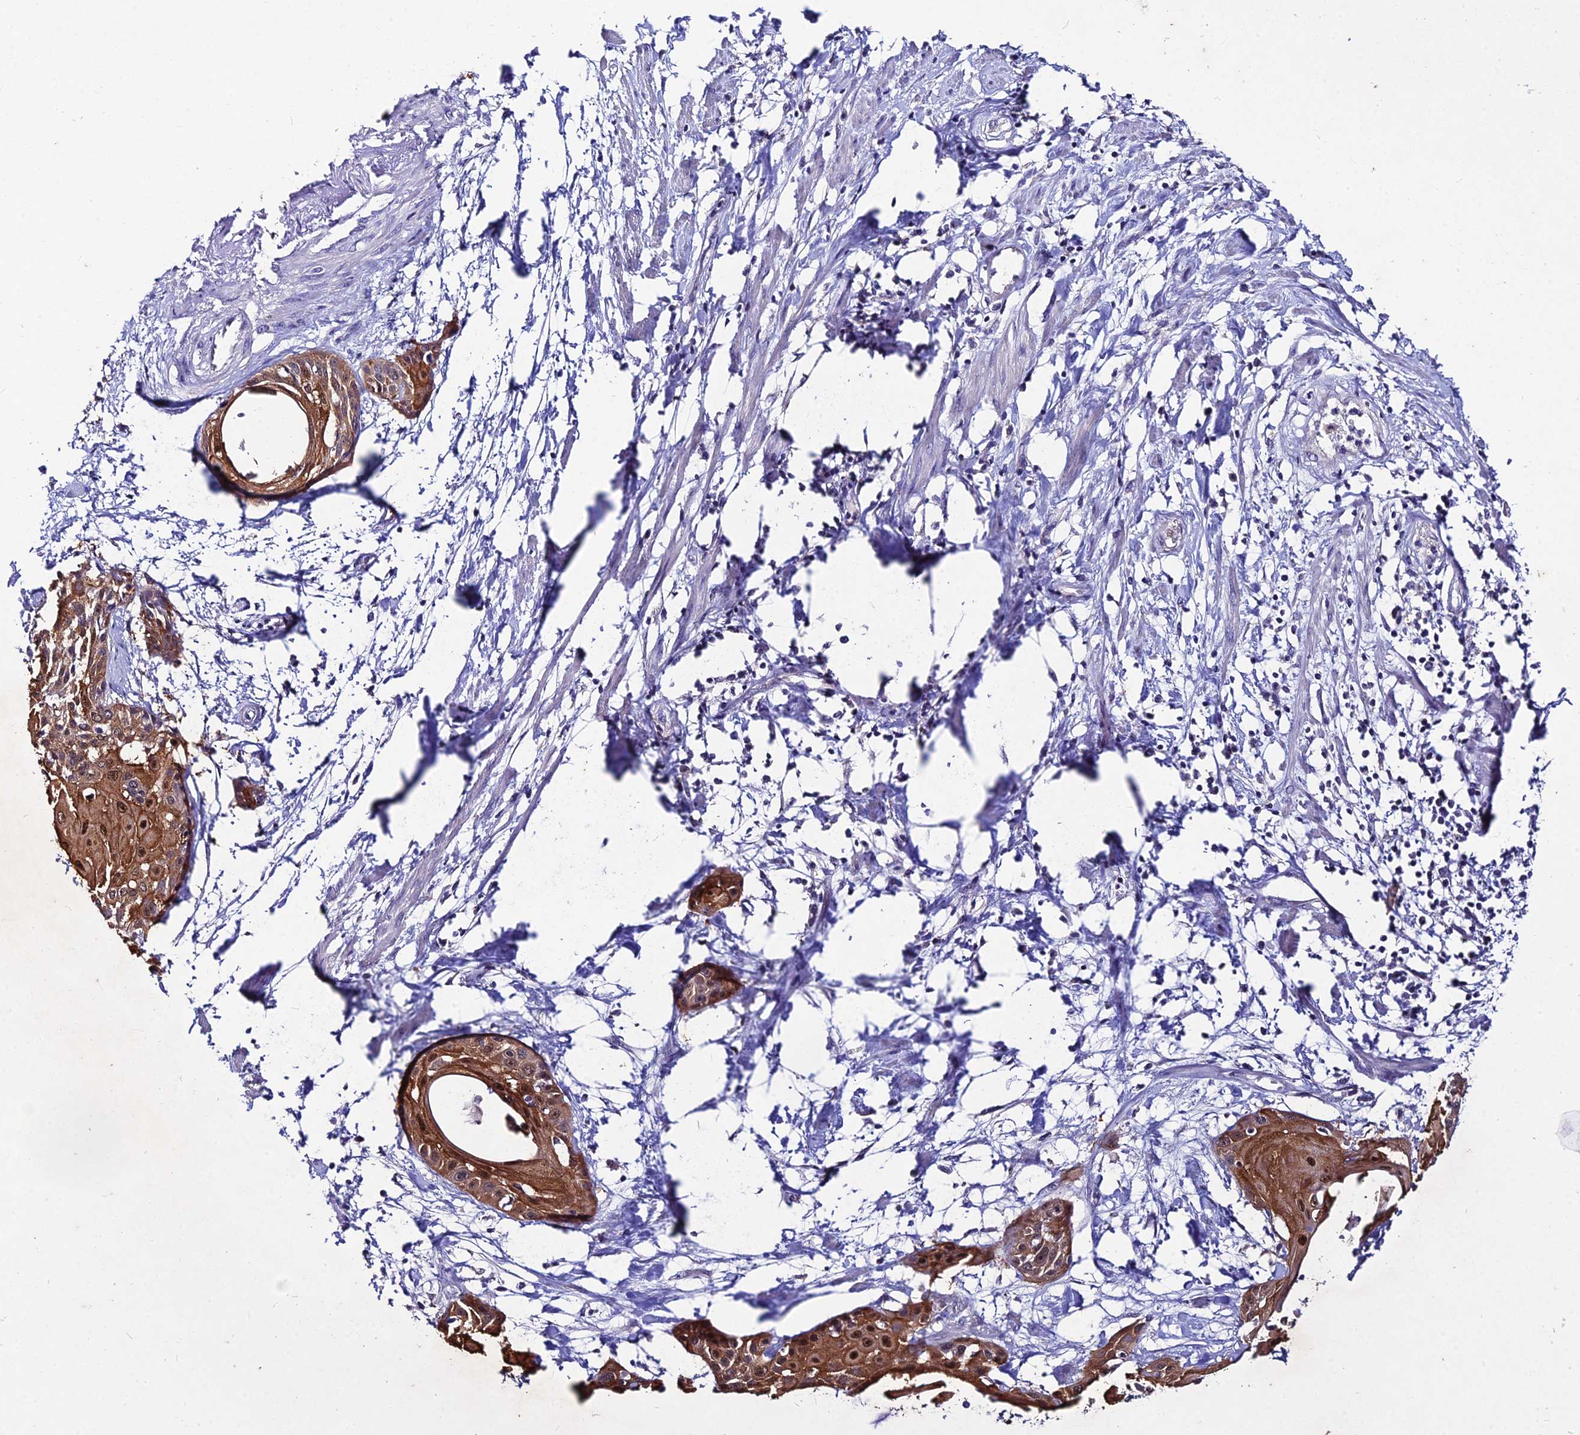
{"staining": {"intensity": "strong", "quantity": ">75%", "location": "cytoplasmic/membranous,nuclear"}, "tissue": "cervical cancer", "cell_type": "Tumor cells", "image_type": "cancer", "snomed": [{"axis": "morphology", "description": "Squamous cell carcinoma, NOS"}, {"axis": "topography", "description": "Cervix"}], "caption": "Tumor cells reveal high levels of strong cytoplasmic/membranous and nuclear staining in approximately >75% of cells in cervical squamous cell carcinoma.", "gene": "LGALS7", "patient": {"sex": "female", "age": 57}}